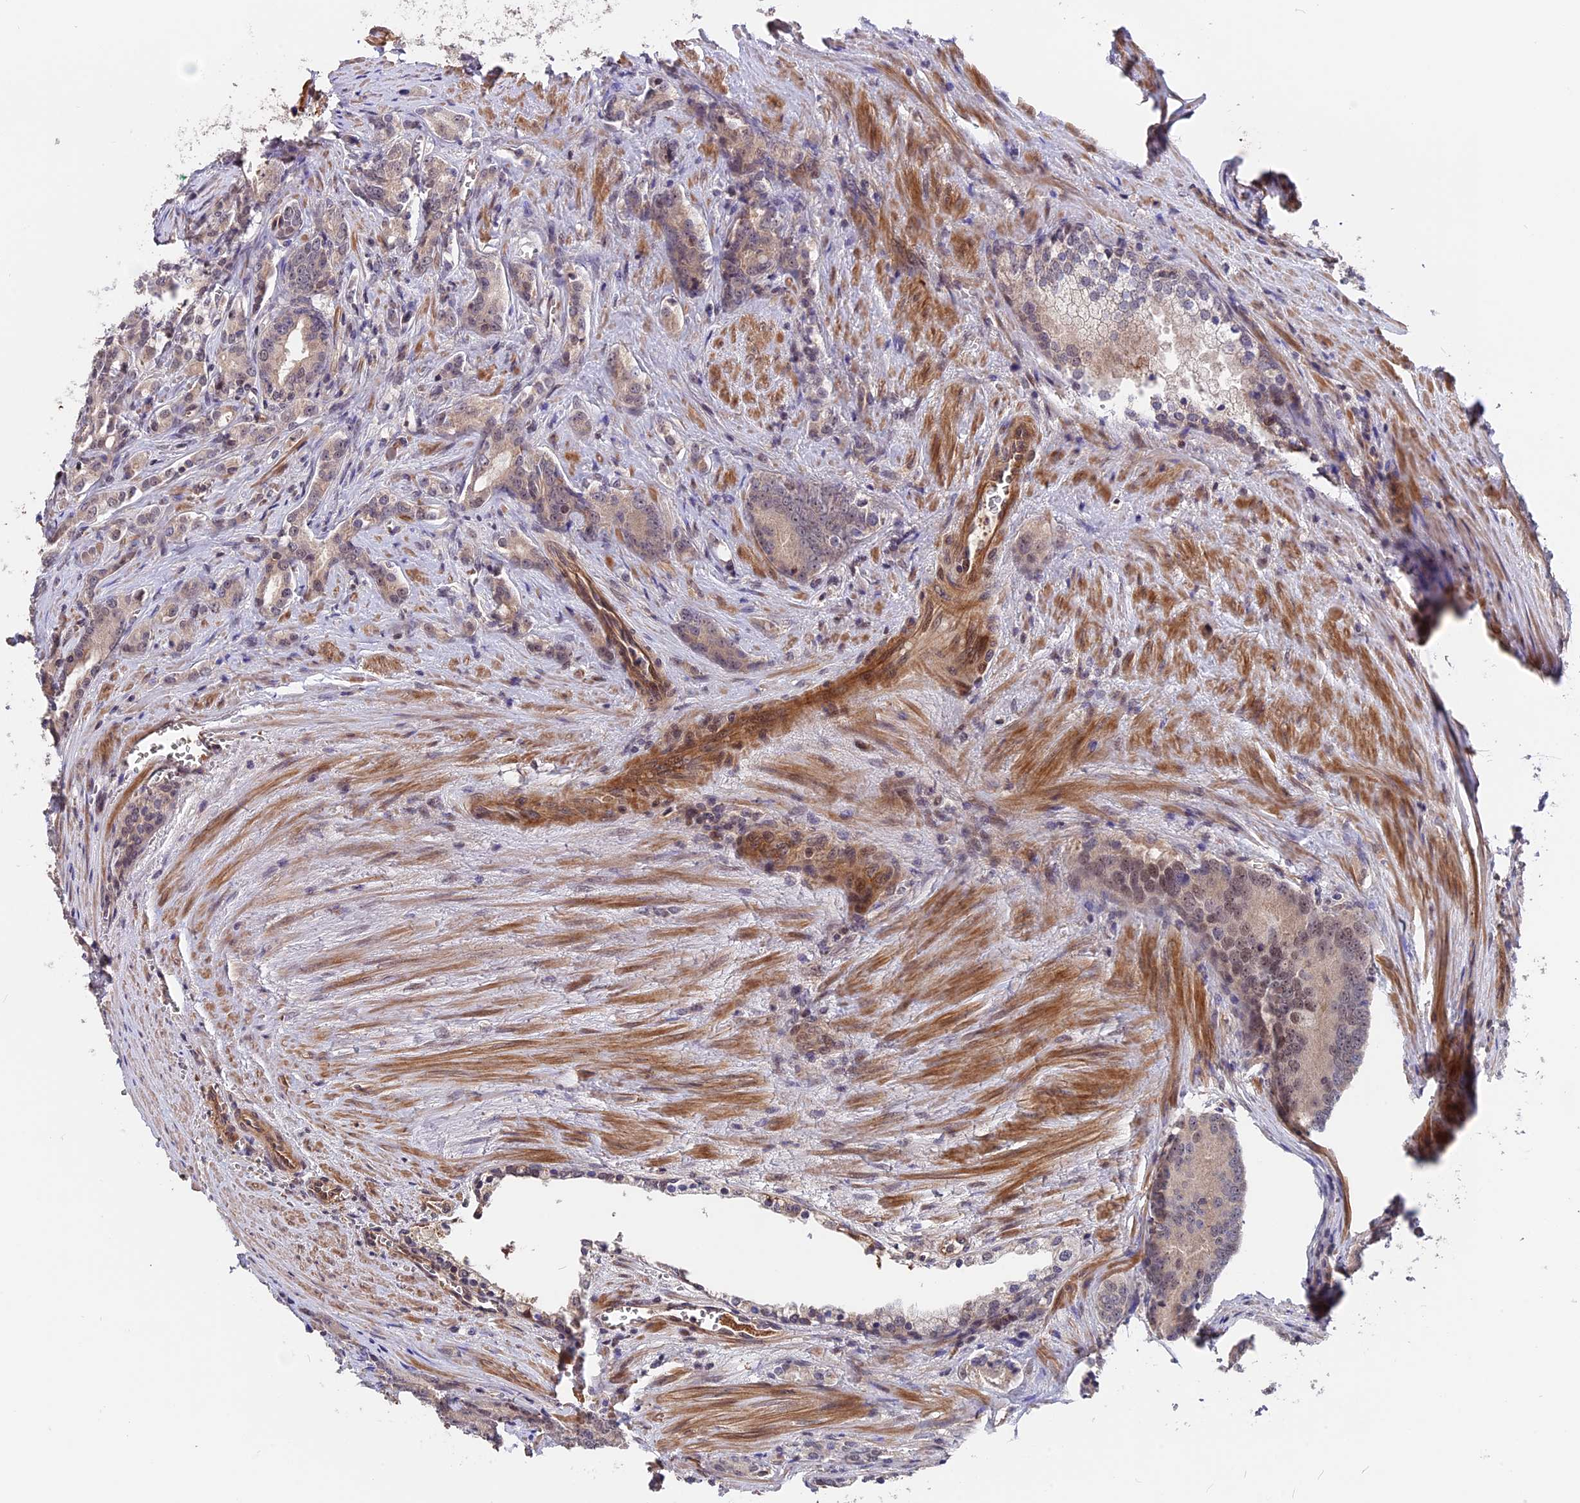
{"staining": {"intensity": "negative", "quantity": "none", "location": "none"}, "tissue": "prostate cancer", "cell_type": "Tumor cells", "image_type": "cancer", "snomed": [{"axis": "morphology", "description": "Adenocarcinoma, High grade"}, {"axis": "topography", "description": "Prostate"}], "caption": "This micrograph is of prostate high-grade adenocarcinoma stained with immunohistochemistry to label a protein in brown with the nuclei are counter-stained blue. There is no expression in tumor cells. Nuclei are stained in blue.", "gene": "ZC3H10", "patient": {"sex": "male", "age": 72}}